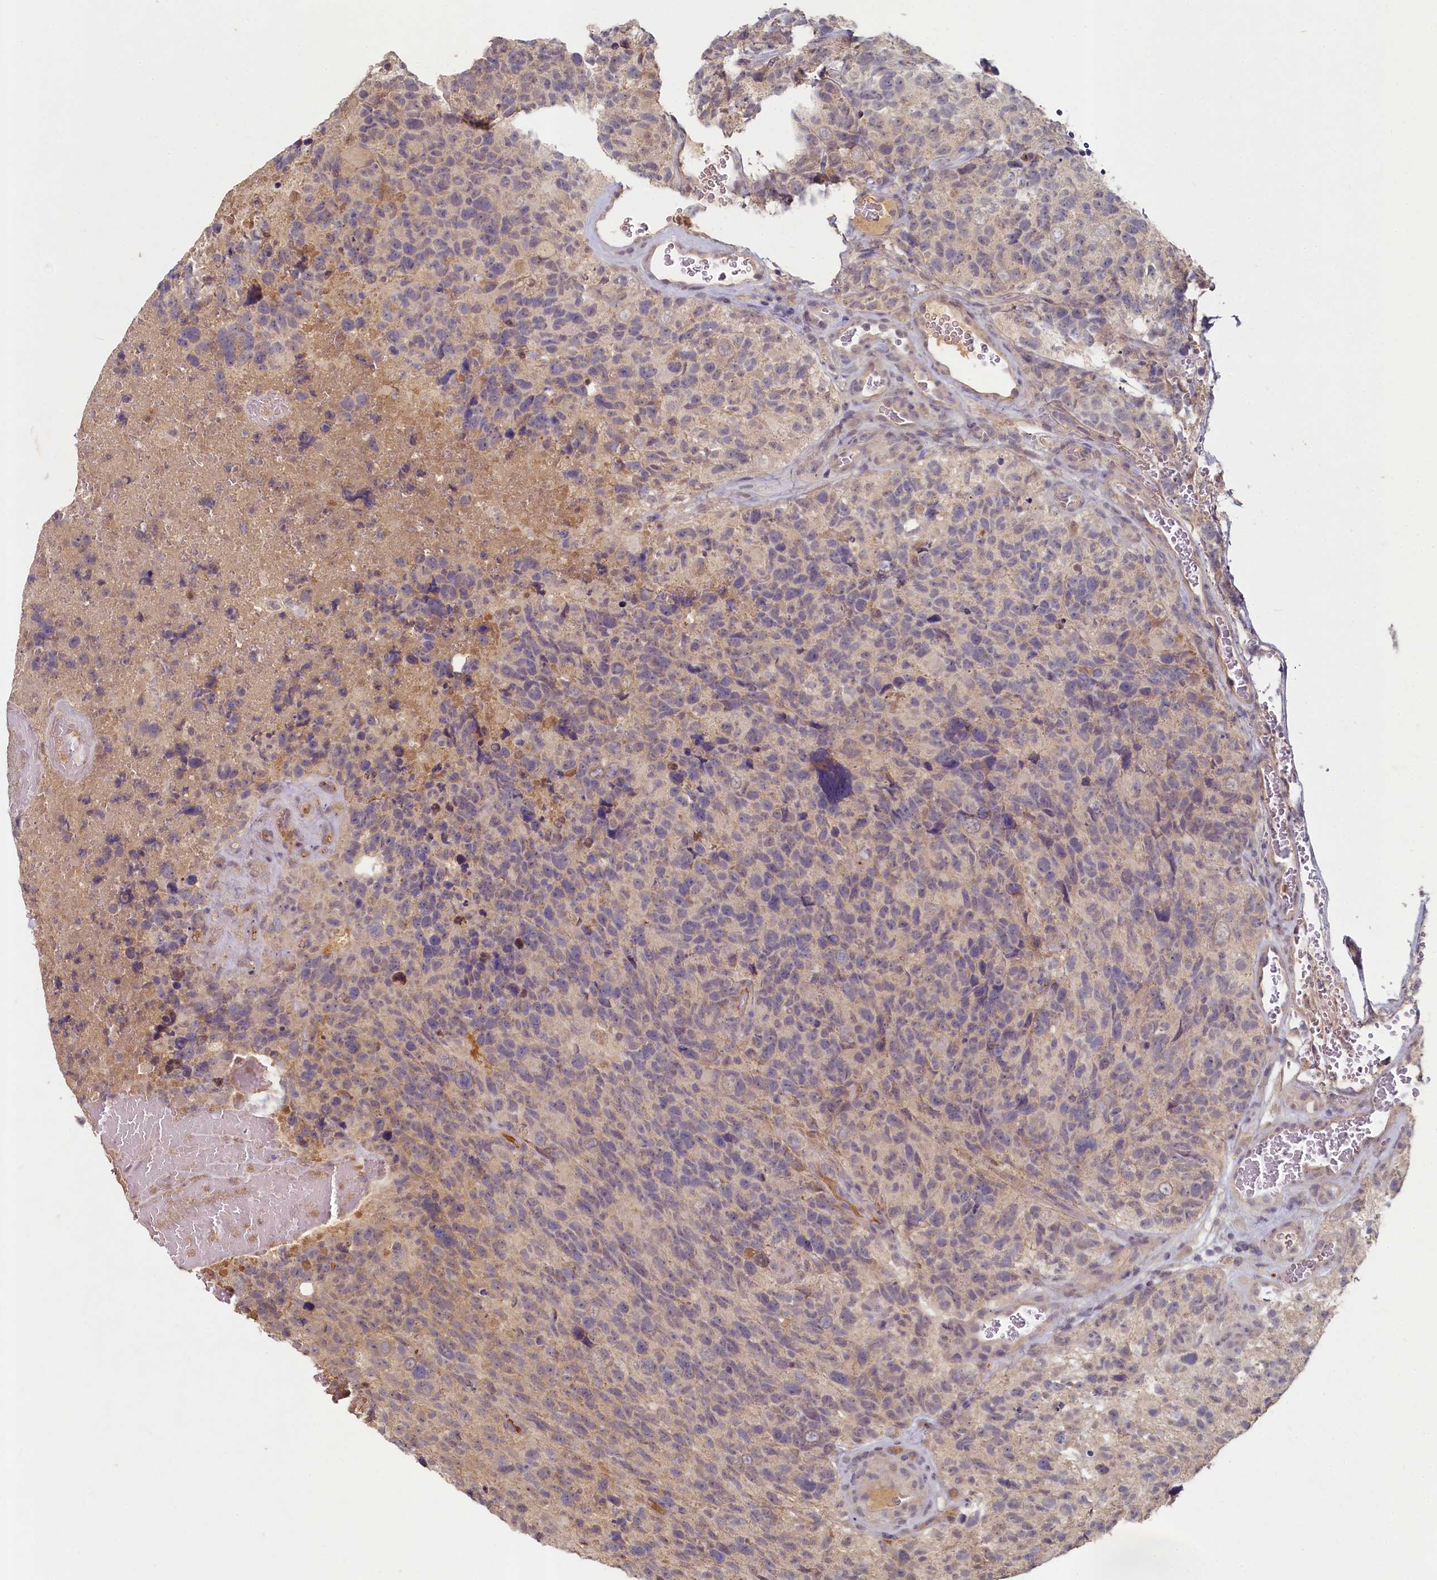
{"staining": {"intensity": "negative", "quantity": "none", "location": "none"}, "tissue": "glioma", "cell_type": "Tumor cells", "image_type": "cancer", "snomed": [{"axis": "morphology", "description": "Glioma, malignant, High grade"}, {"axis": "topography", "description": "Brain"}], "caption": "Glioma was stained to show a protein in brown. There is no significant positivity in tumor cells.", "gene": "HERC3", "patient": {"sex": "male", "age": 69}}